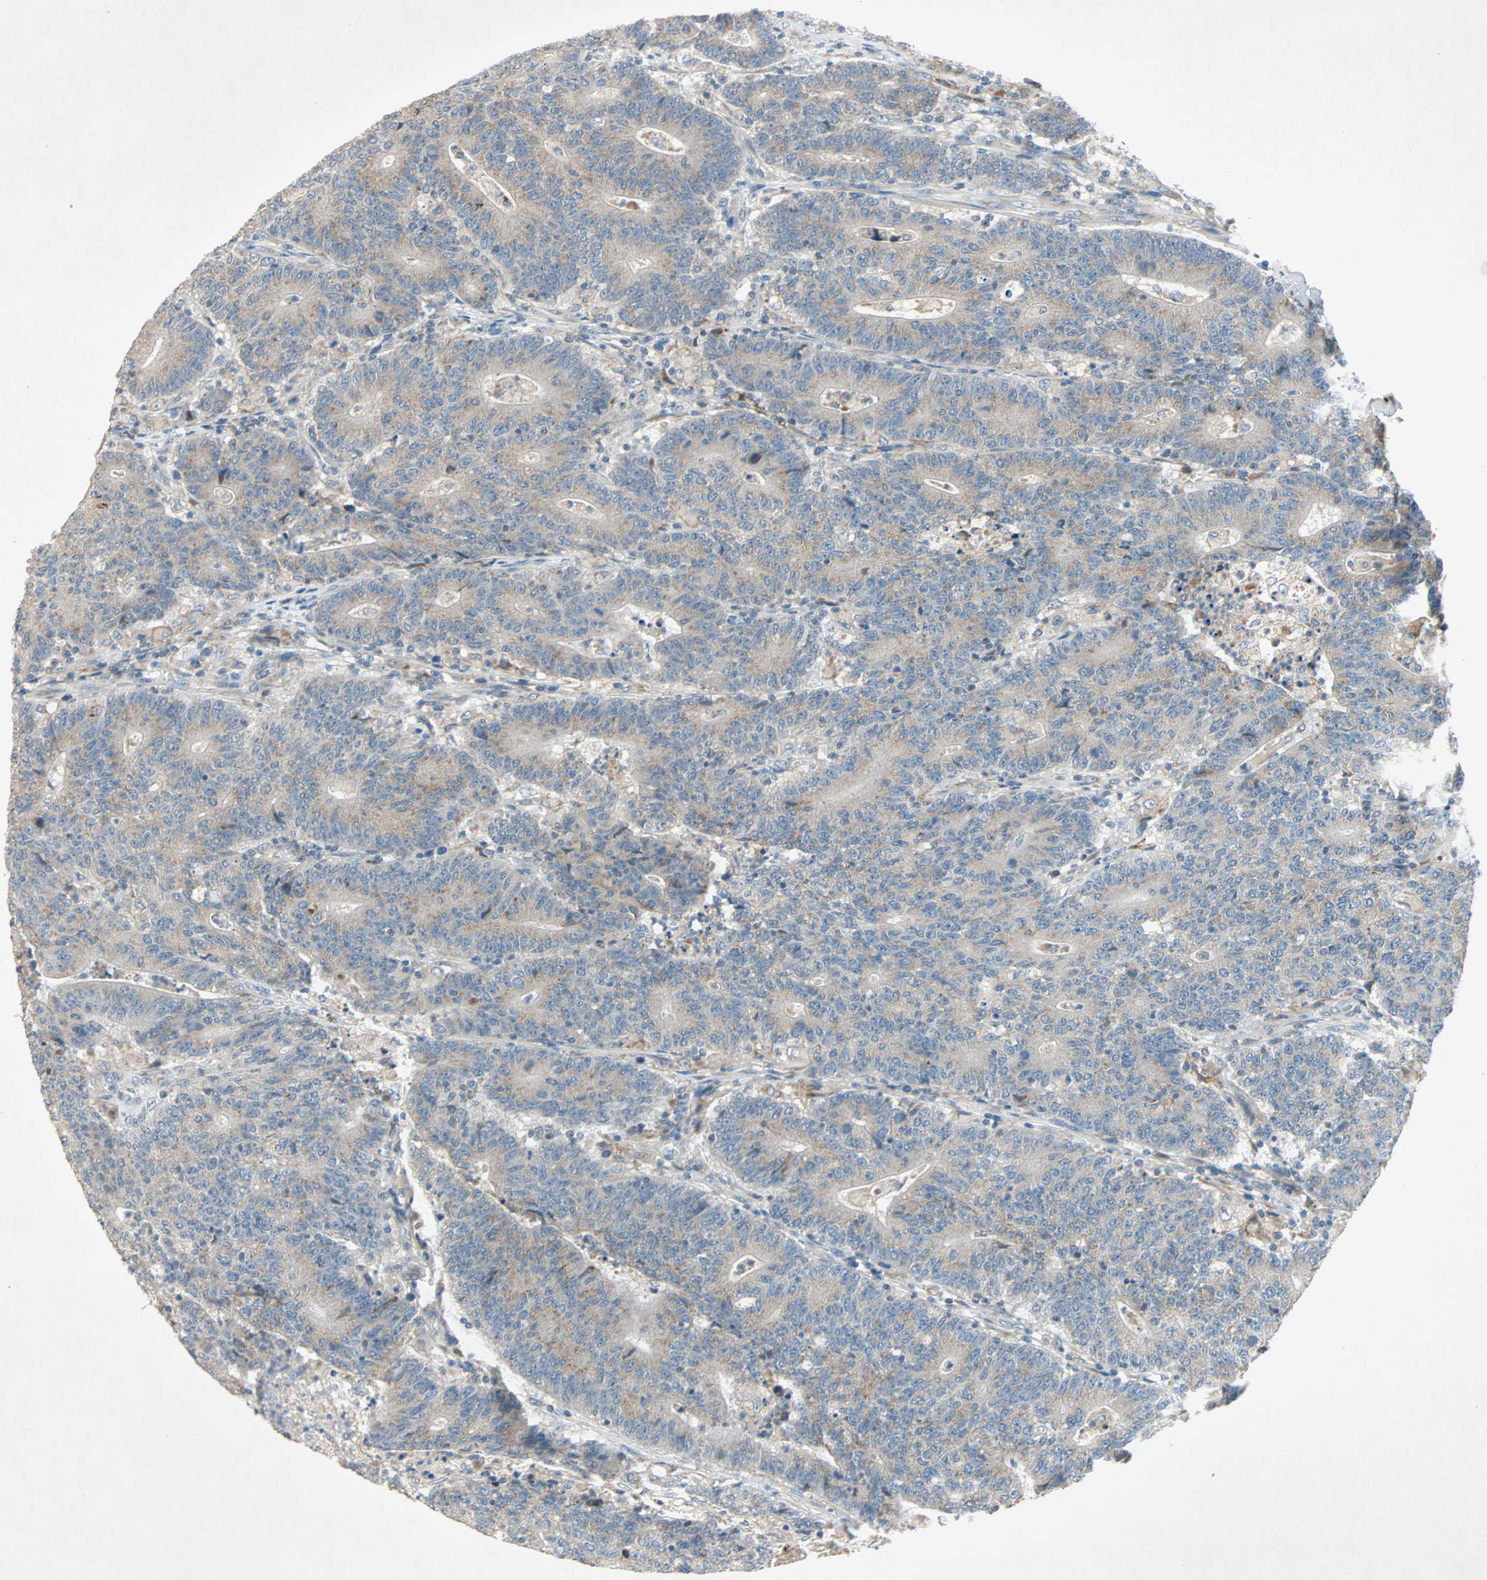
{"staining": {"intensity": "weak", "quantity": ">75%", "location": "cytoplasmic/membranous"}, "tissue": "colorectal cancer", "cell_type": "Tumor cells", "image_type": "cancer", "snomed": [{"axis": "morphology", "description": "Normal tissue, NOS"}, {"axis": "morphology", "description": "Adenocarcinoma, NOS"}, {"axis": "topography", "description": "Colon"}], "caption": "Immunohistochemistry (DAB) staining of colorectal adenocarcinoma reveals weak cytoplasmic/membranous protein expression in about >75% of tumor cells. (DAB (3,3'-diaminobenzidine) = brown stain, brightfield microscopy at high magnification).", "gene": "XYLT1", "patient": {"sex": "female", "age": 75}}